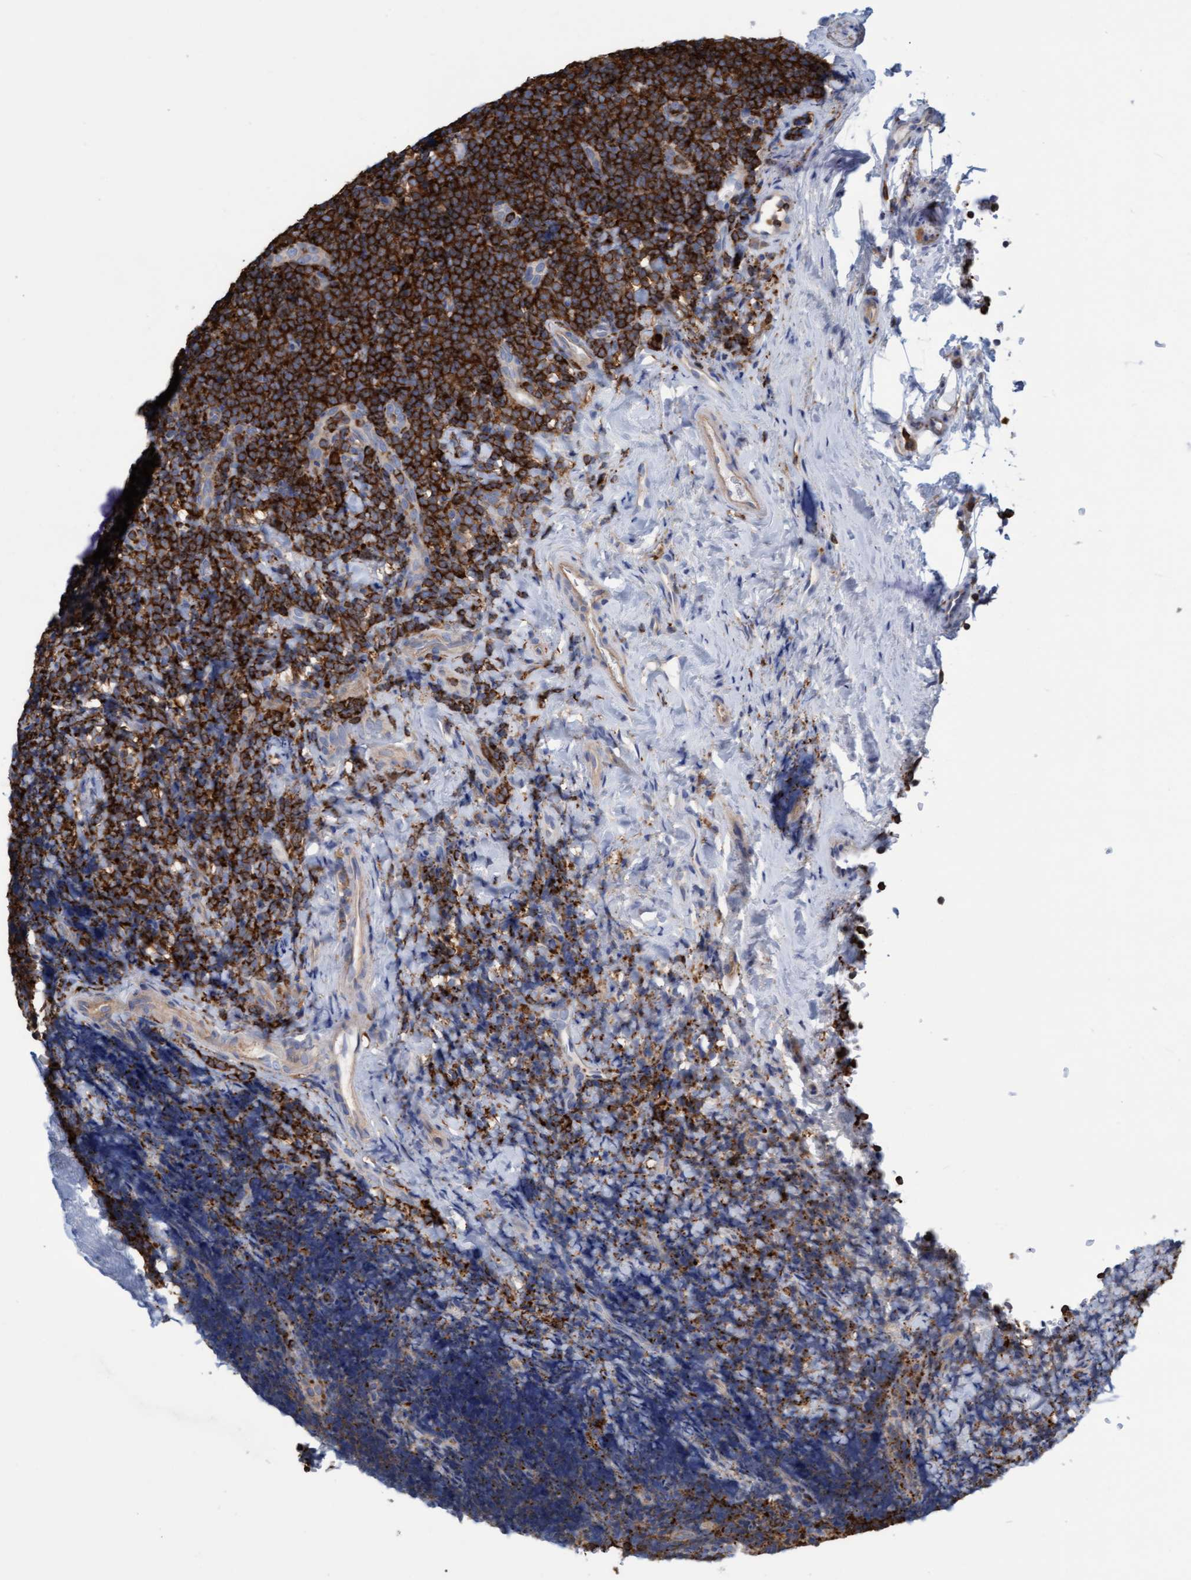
{"staining": {"intensity": "strong", "quantity": ">75%", "location": "cytoplasmic/membranous"}, "tissue": "tonsil", "cell_type": "Germinal center cells", "image_type": "normal", "snomed": [{"axis": "morphology", "description": "Normal tissue, NOS"}, {"axis": "topography", "description": "Tonsil"}], "caption": "Unremarkable tonsil shows strong cytoplasmic/membranous staining in about >75% of germinal center cells.", "gene": "FNBP1", "patient": {"sex": "male", "age": 37}}